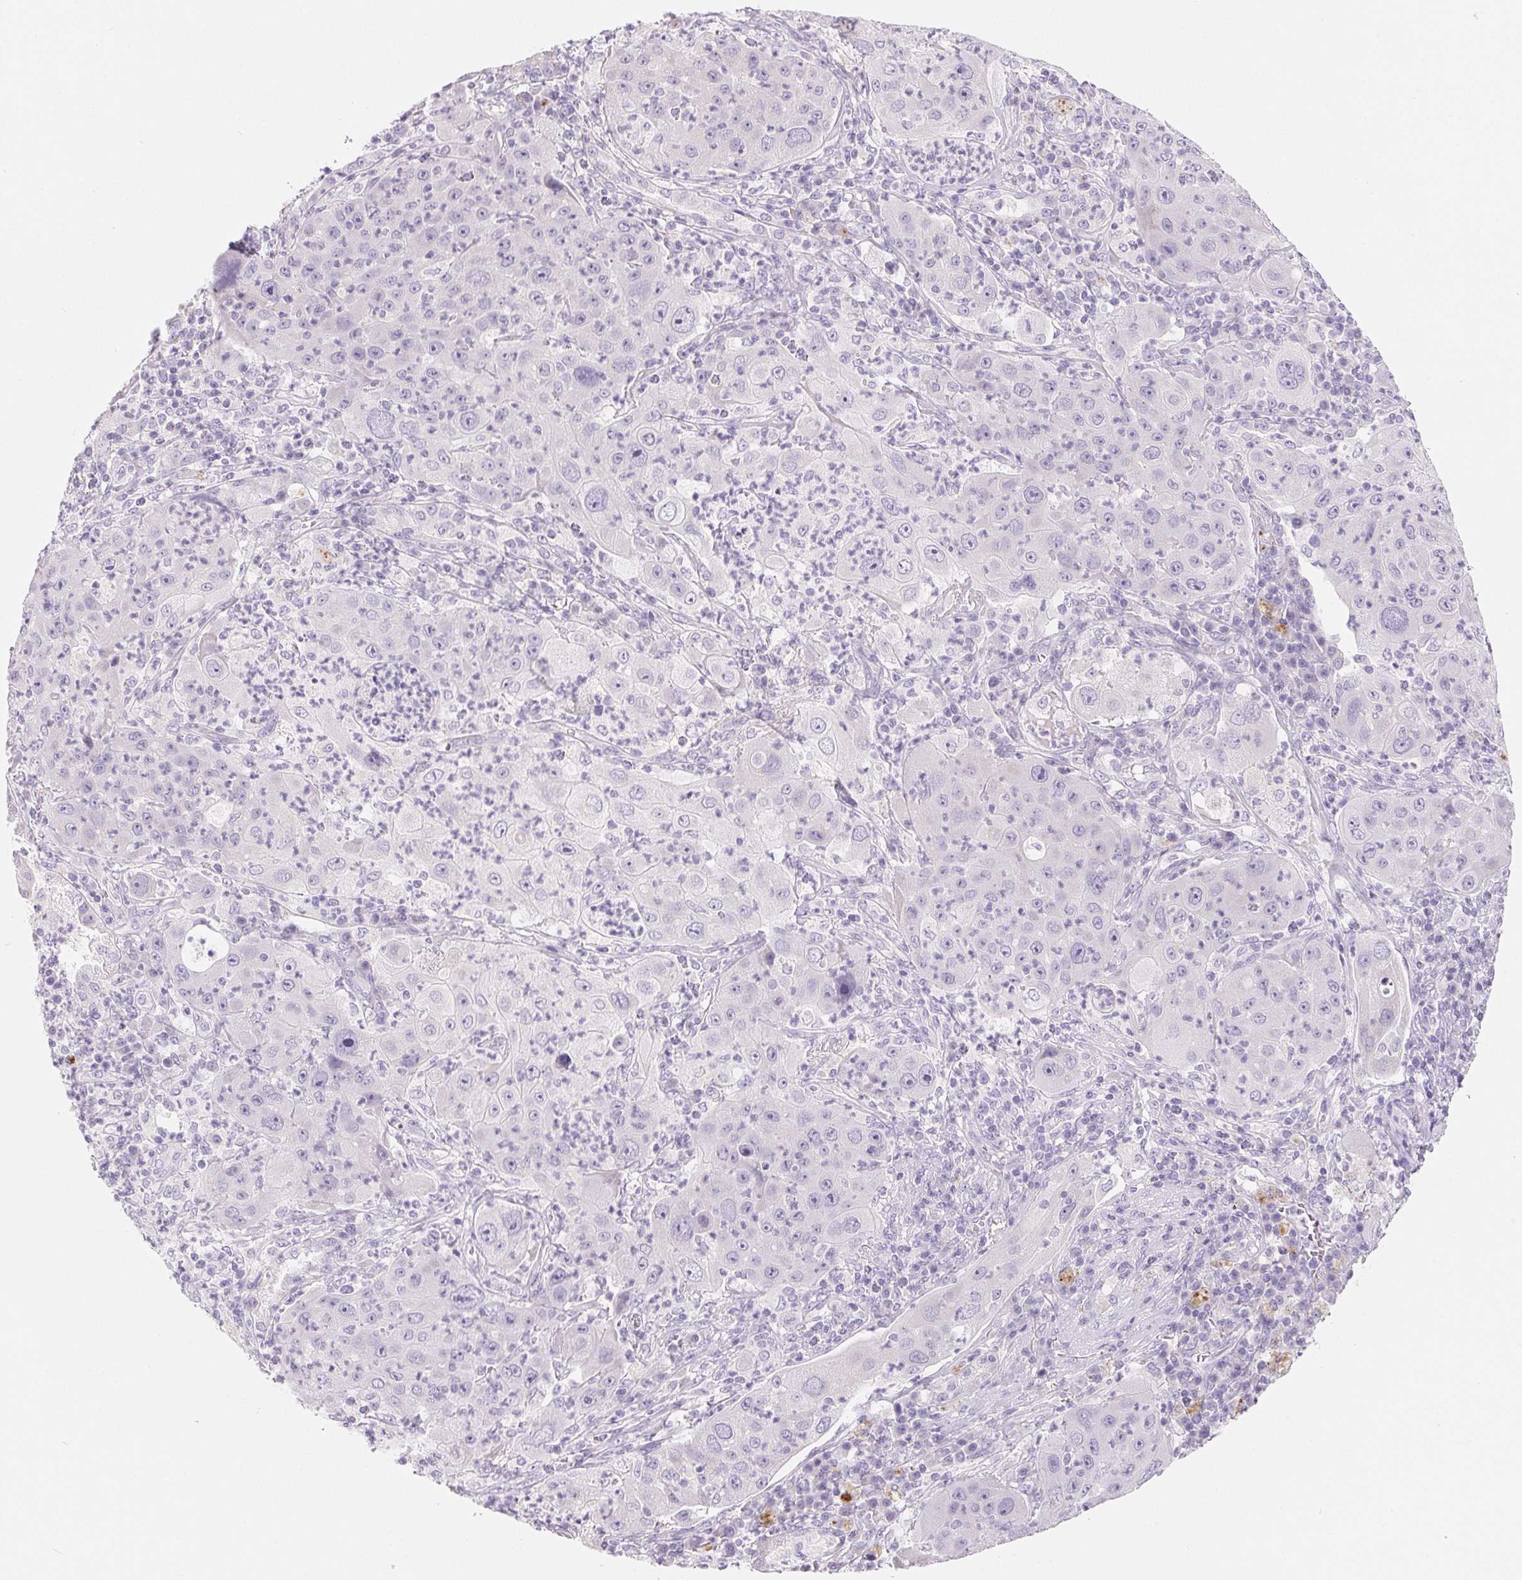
{"staining": {"intensity": "negative", "quantity": "none", "location": "none"}, "tissue": "lung cancer", "cell_type": "Tumor cells", "image_type": "cancer", "snomed": [{"axis": "morphology", "description": "Squamous cell carcinoma, NOS"}, {"axis": "topography", "description": "Lung"}], "caption": "Immunohistochemistry micrograph of neoplastic tissue: human lung cancer (squamous cell carcinoma) stained with DAB (3,3'-diaminobenzidine) reveals no significant protein staining in tumor cells. (DAB immunohistochemistry (IHC), high magnification).", "gene": "SPACA5B", "patient": {"sex": "female", "age": 59}}